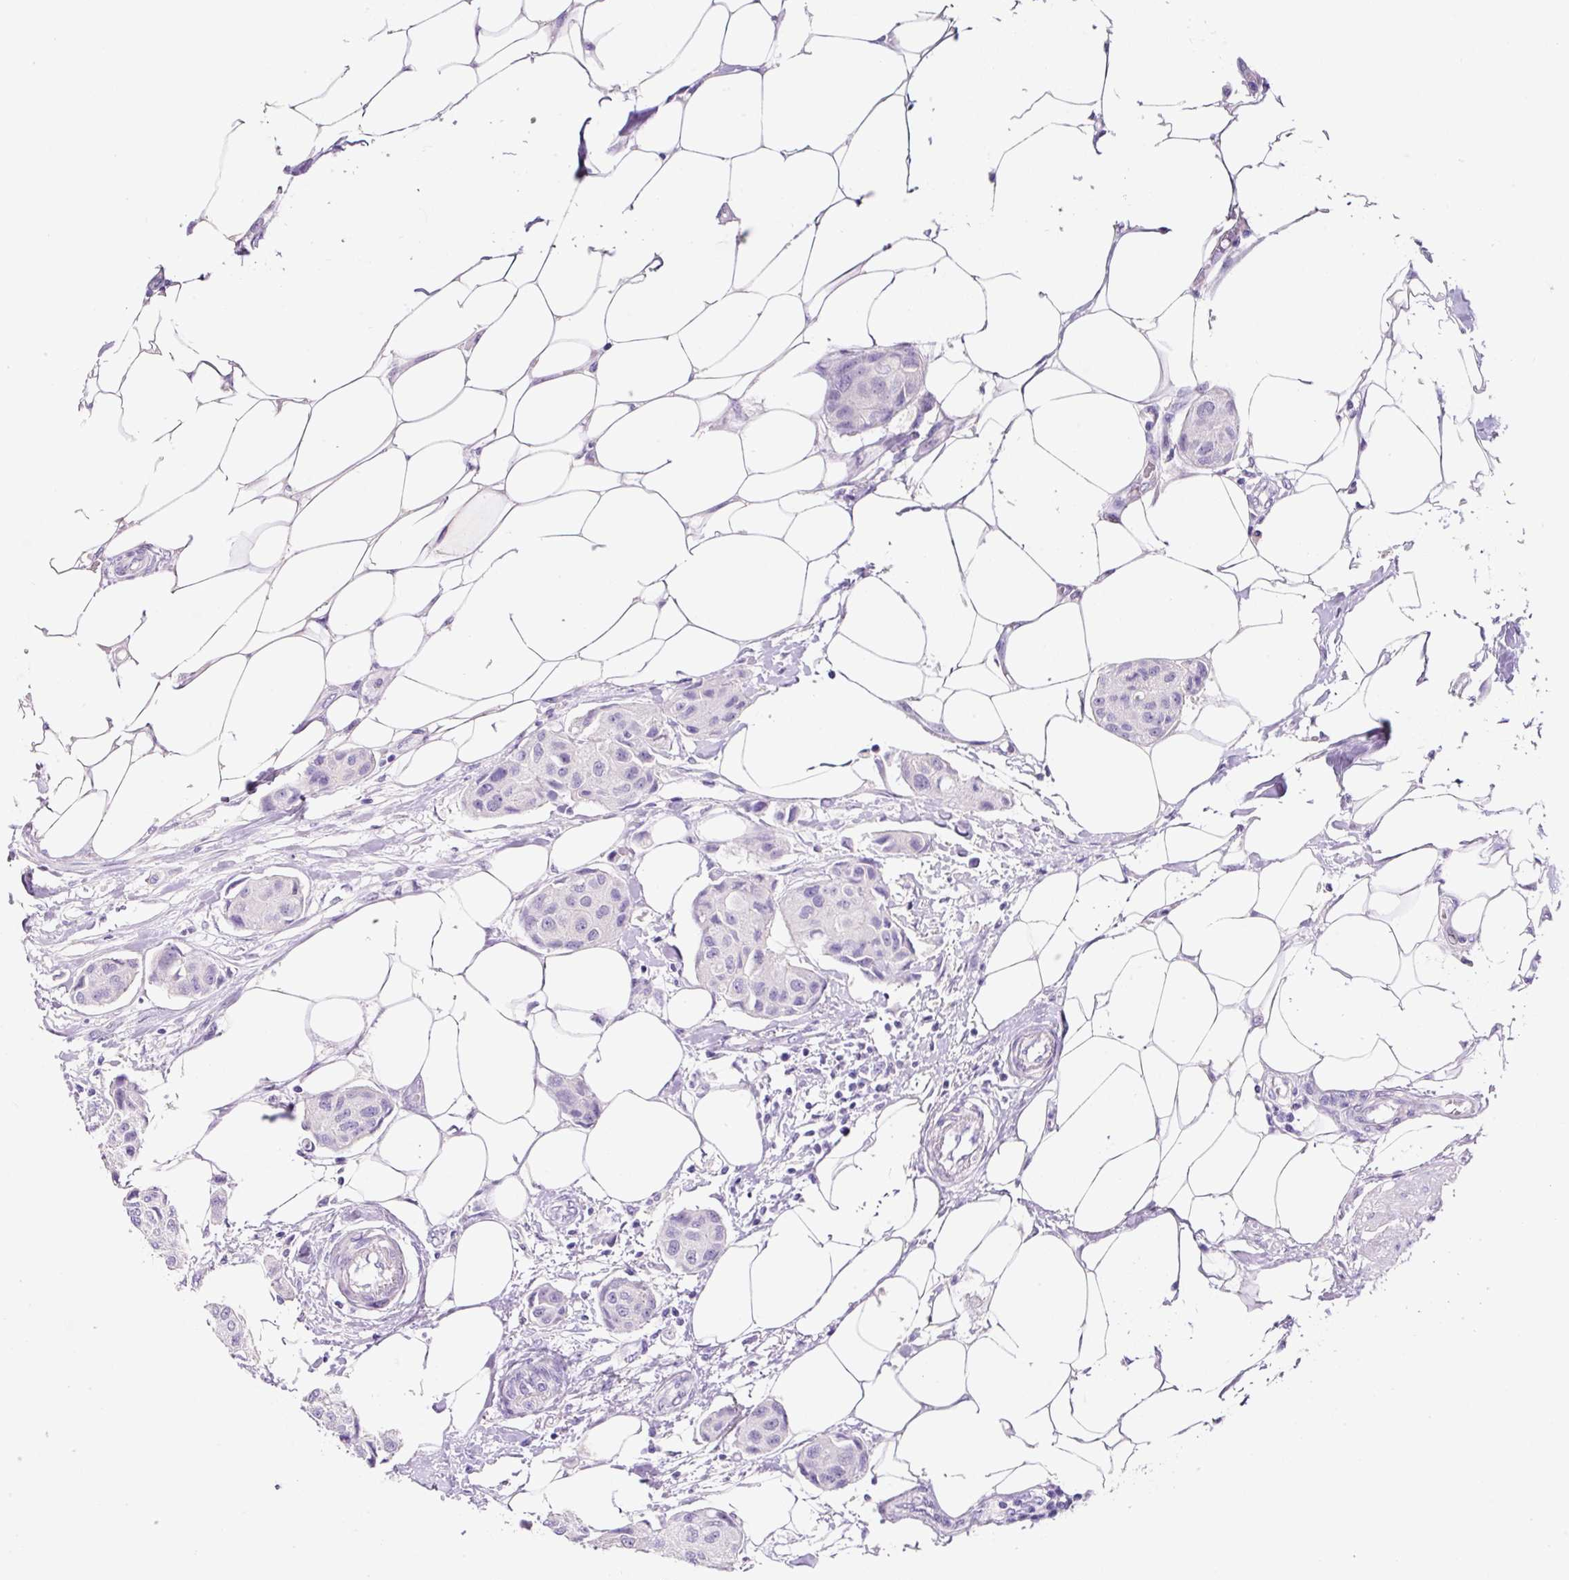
{"staining": {"intensity": "negative", "quantity": "none", "location": "none"}, "tissue": "breast cancer", "cell_type": "Tumor cells", "image_type": "cancer", "snomed": [{"axis": "morphology", "description": "Duct carcinoma"}, {"axis": "topography", "description": "Breast"}, {"axis": "topography", "description": "Lymph node"}], "caption": "Immunohistochemical staining of invasive ductal carcinoma (breast) reveals no significant staining in tumor cells.", "gene": "SYP", "patient": {"sex": "female", "age": 80}}